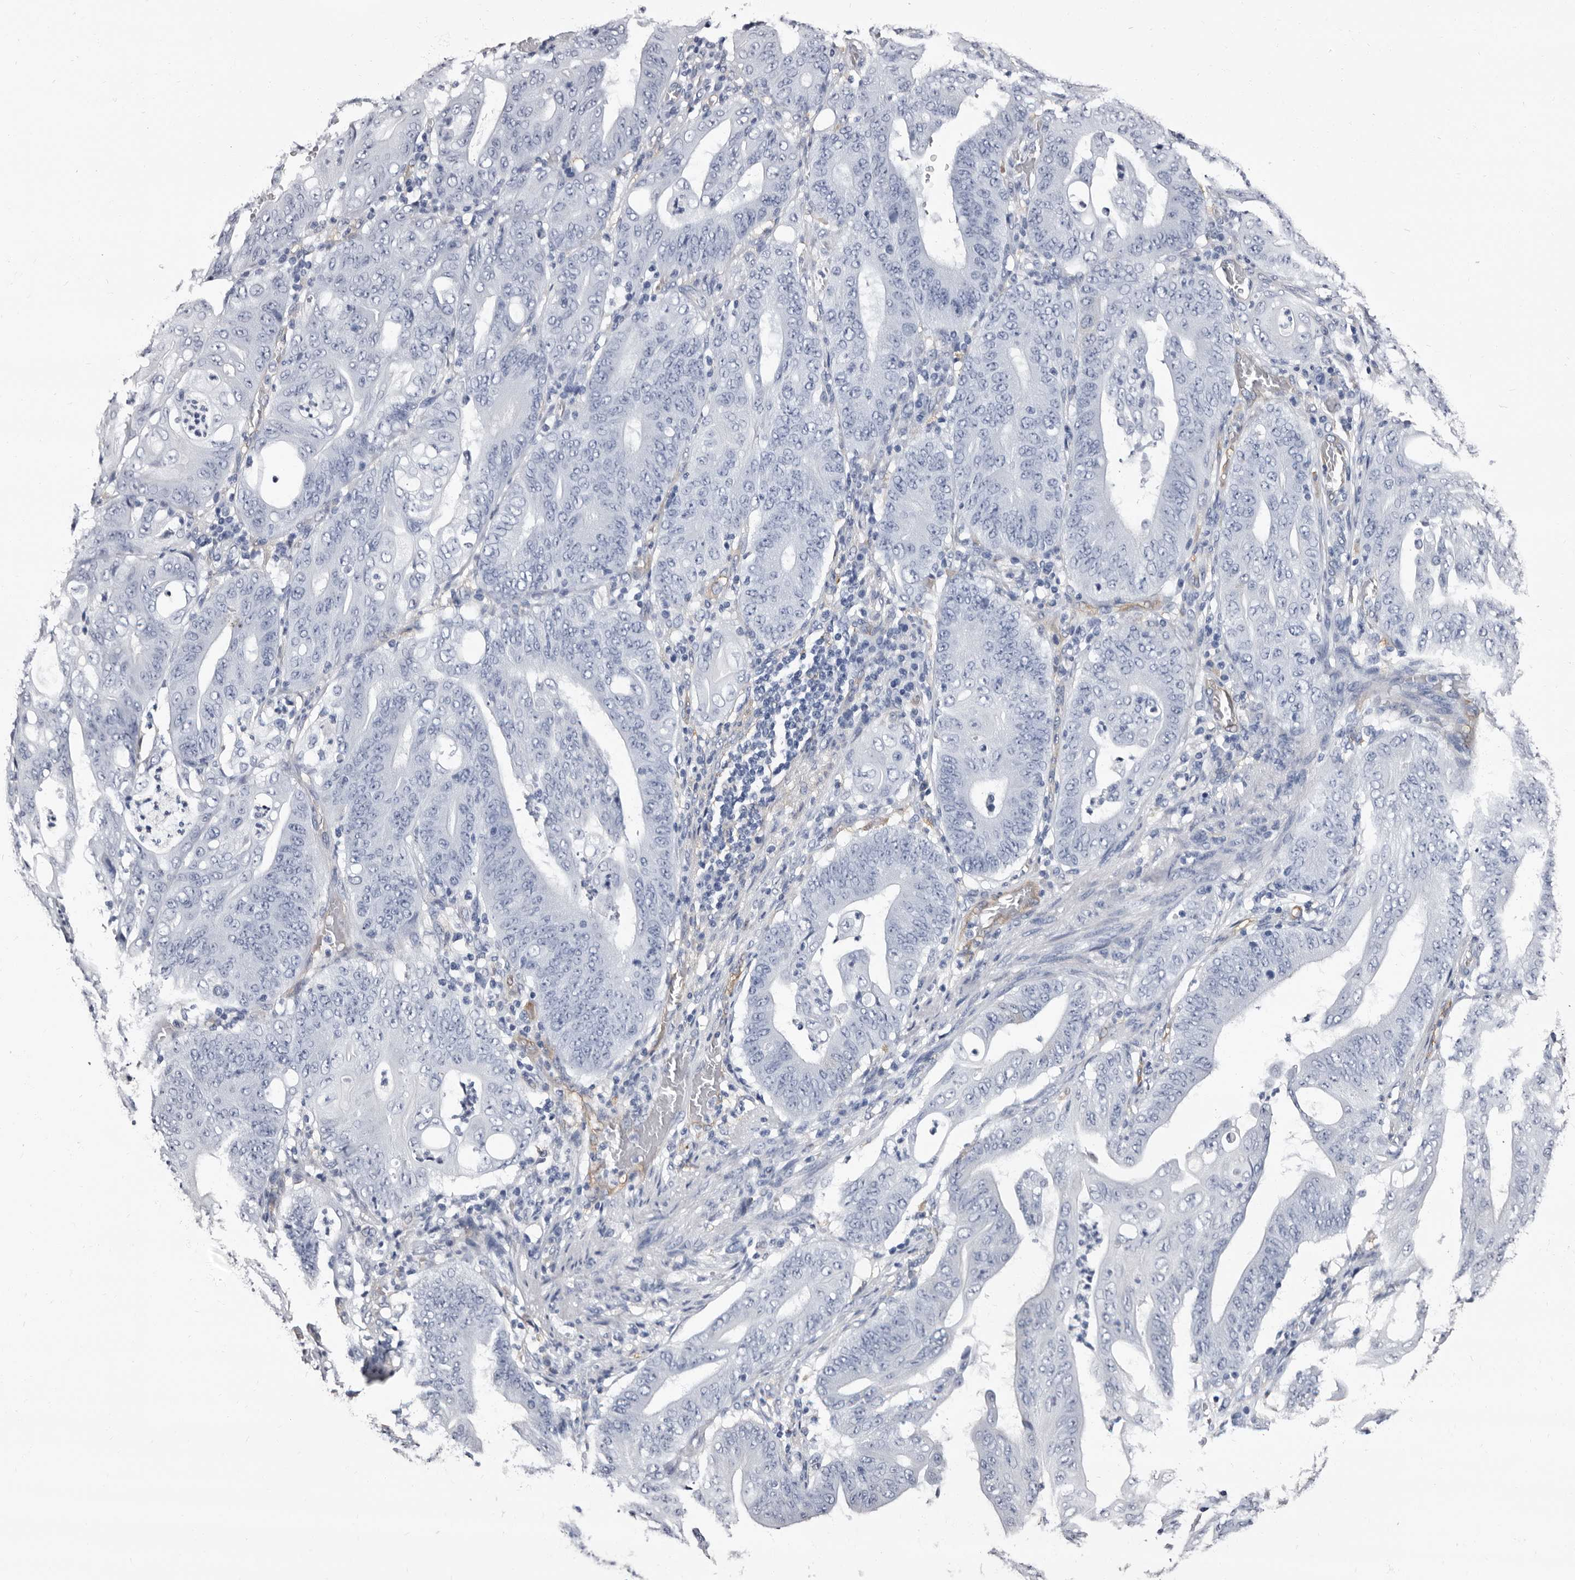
{"staining": {"intensity": "negative", "quantity": "none", "location": "none"}, "tissue": "stomach cancer", "cell_type": "Tumor cells", "image_type": "cancer", "snomed": [{"axis": "morphology", "description": "Adenocarcinoma, NOS"}, {"axis": "topography", "description": "Stomach"}], "caption": "The immunohistochemistry (IHC) histopathology image has no significant positivity in tumor cells of stomach adenocarcinoma tissue. Nuclei are stained in blue.", "gene": "EPB41L3", "patient": {"sex": "female", "age": 73}}